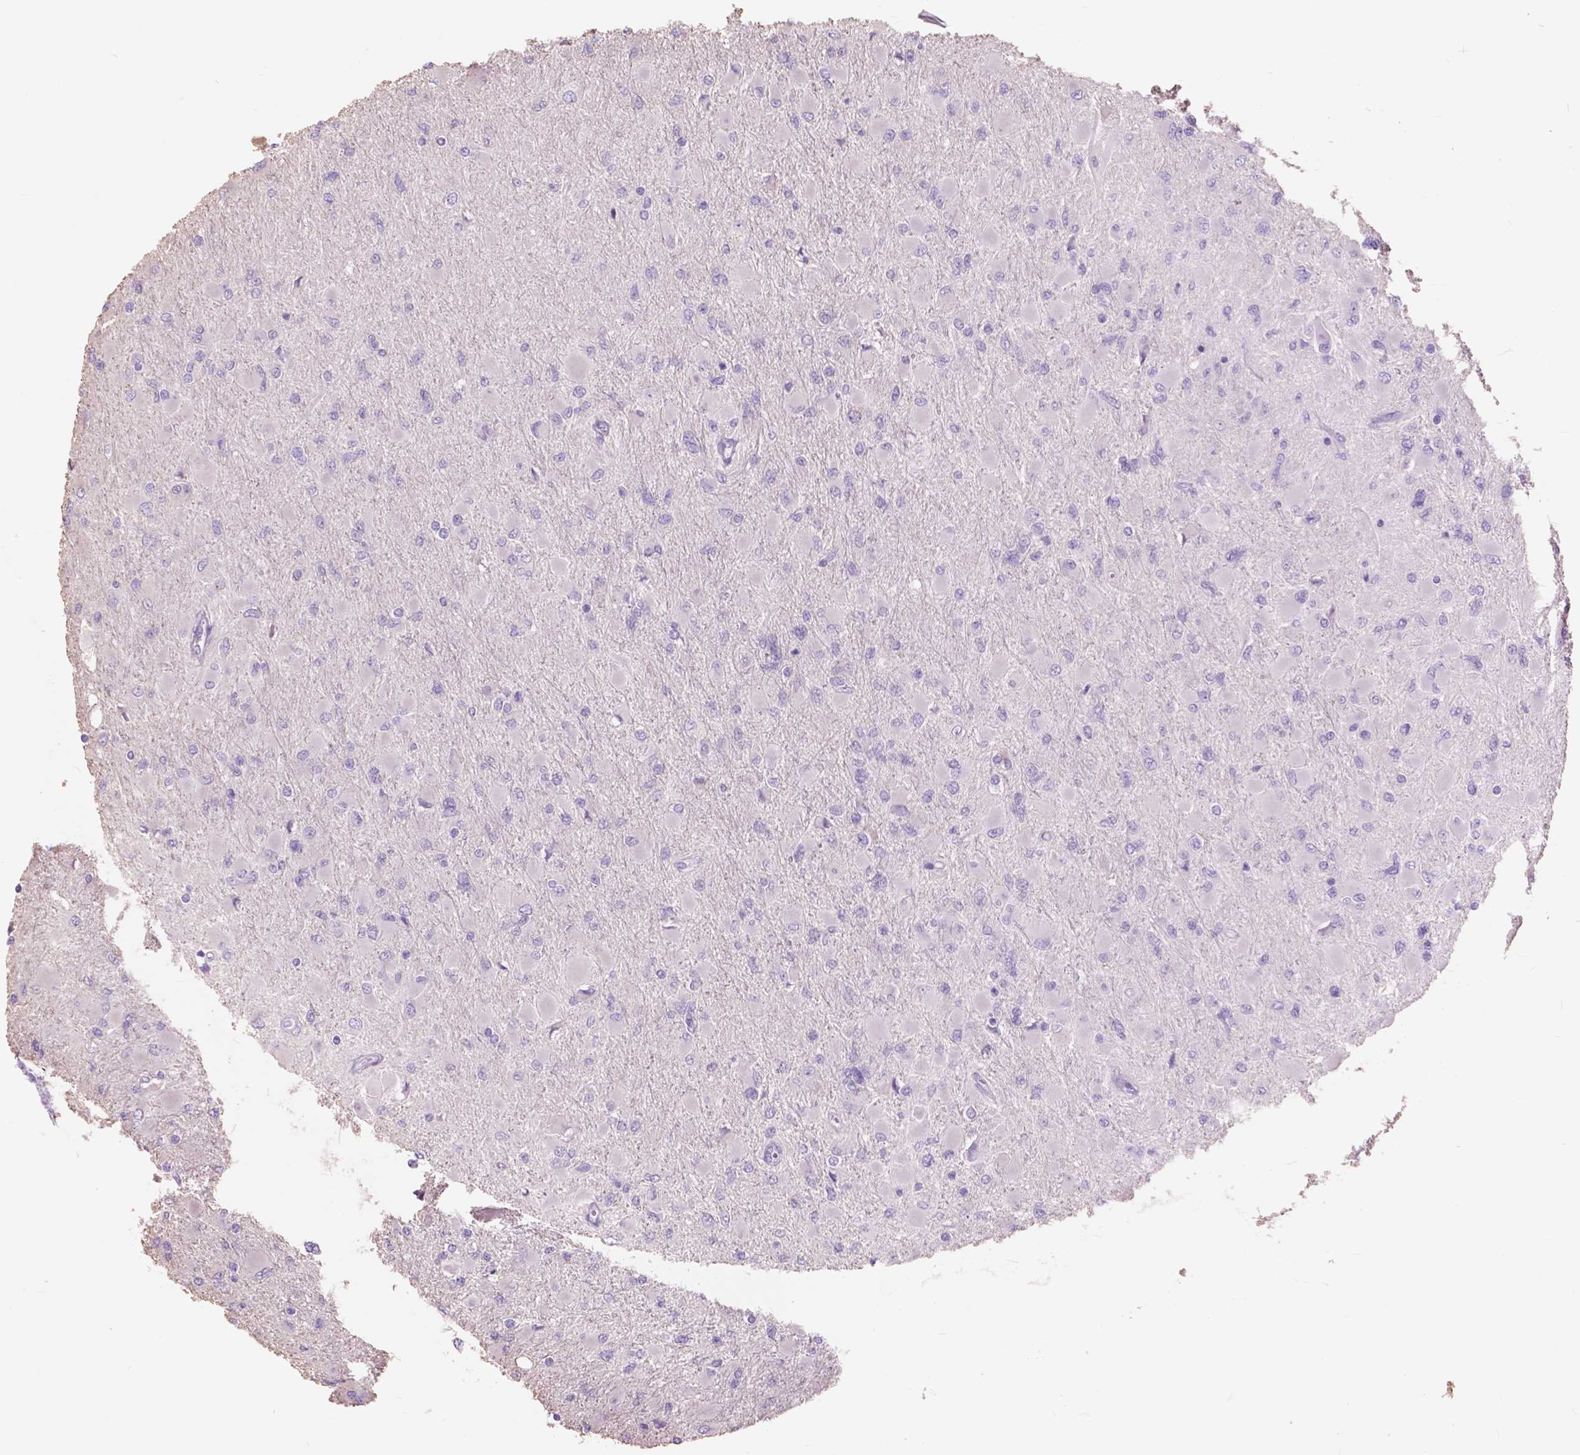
{"staining": {"intensity": "negative", "quantity": "none", "location": "none"}, "tissue": "glioma", "cell_type": "Tumor cells", "image_type": "cancer", "snomed": [{"axis": "morphology", "description": "Glioma, malignant, High grade"}, {"axis": "topography", "description": "Cerebral cortex"}], "caption": "DAB (3,3'-diaminobenzidine) immunohistochemical staining of human glioma shows no significant positivity in tumor cells.", "gene": "FXYD2", "patient": {"sex": "female", "age": 36}}